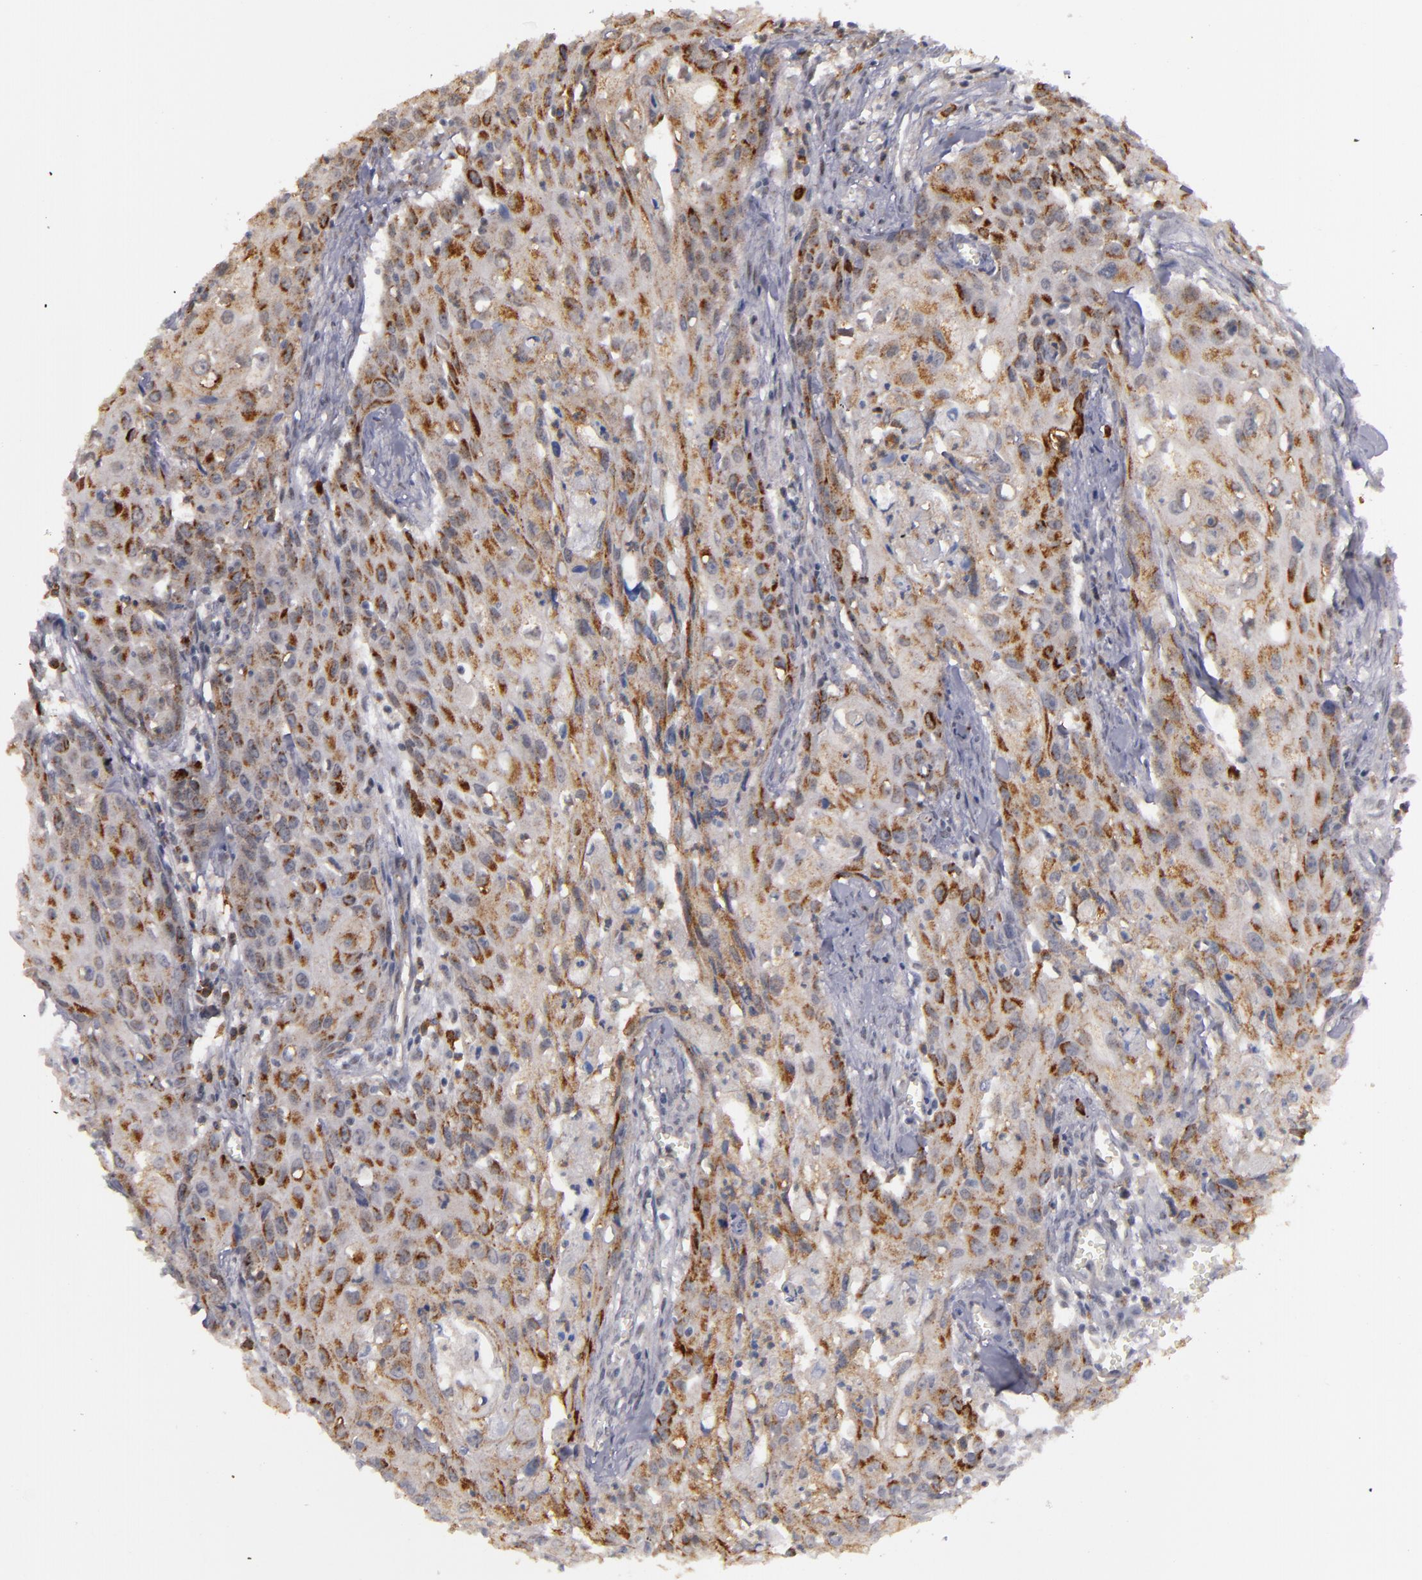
{"staining": {"intensity": "moderate", "quantity": ">75%", "location": "cytoplasmic/membranous"}, "tissue": "urothelial cancer", "cell_type": "Tumor cells", "image_type": "cancer", "snomed": [{"axis": "morphology", "description": "Urothelial carcinoma, High grade"}, {"axis": "topography", "description": "Urinary bladder"}], "caption": "A medium amount of moderate cytoplasmic/membranous staining is identified in approximately >75% of tumor cells in urothelial carcinoma (high-grade) tissue. (brown staining indicates protein expression, while blue staining denotes nuclei).", "gene": "STX3", "patient": {"sex": "male", "age": 54}}